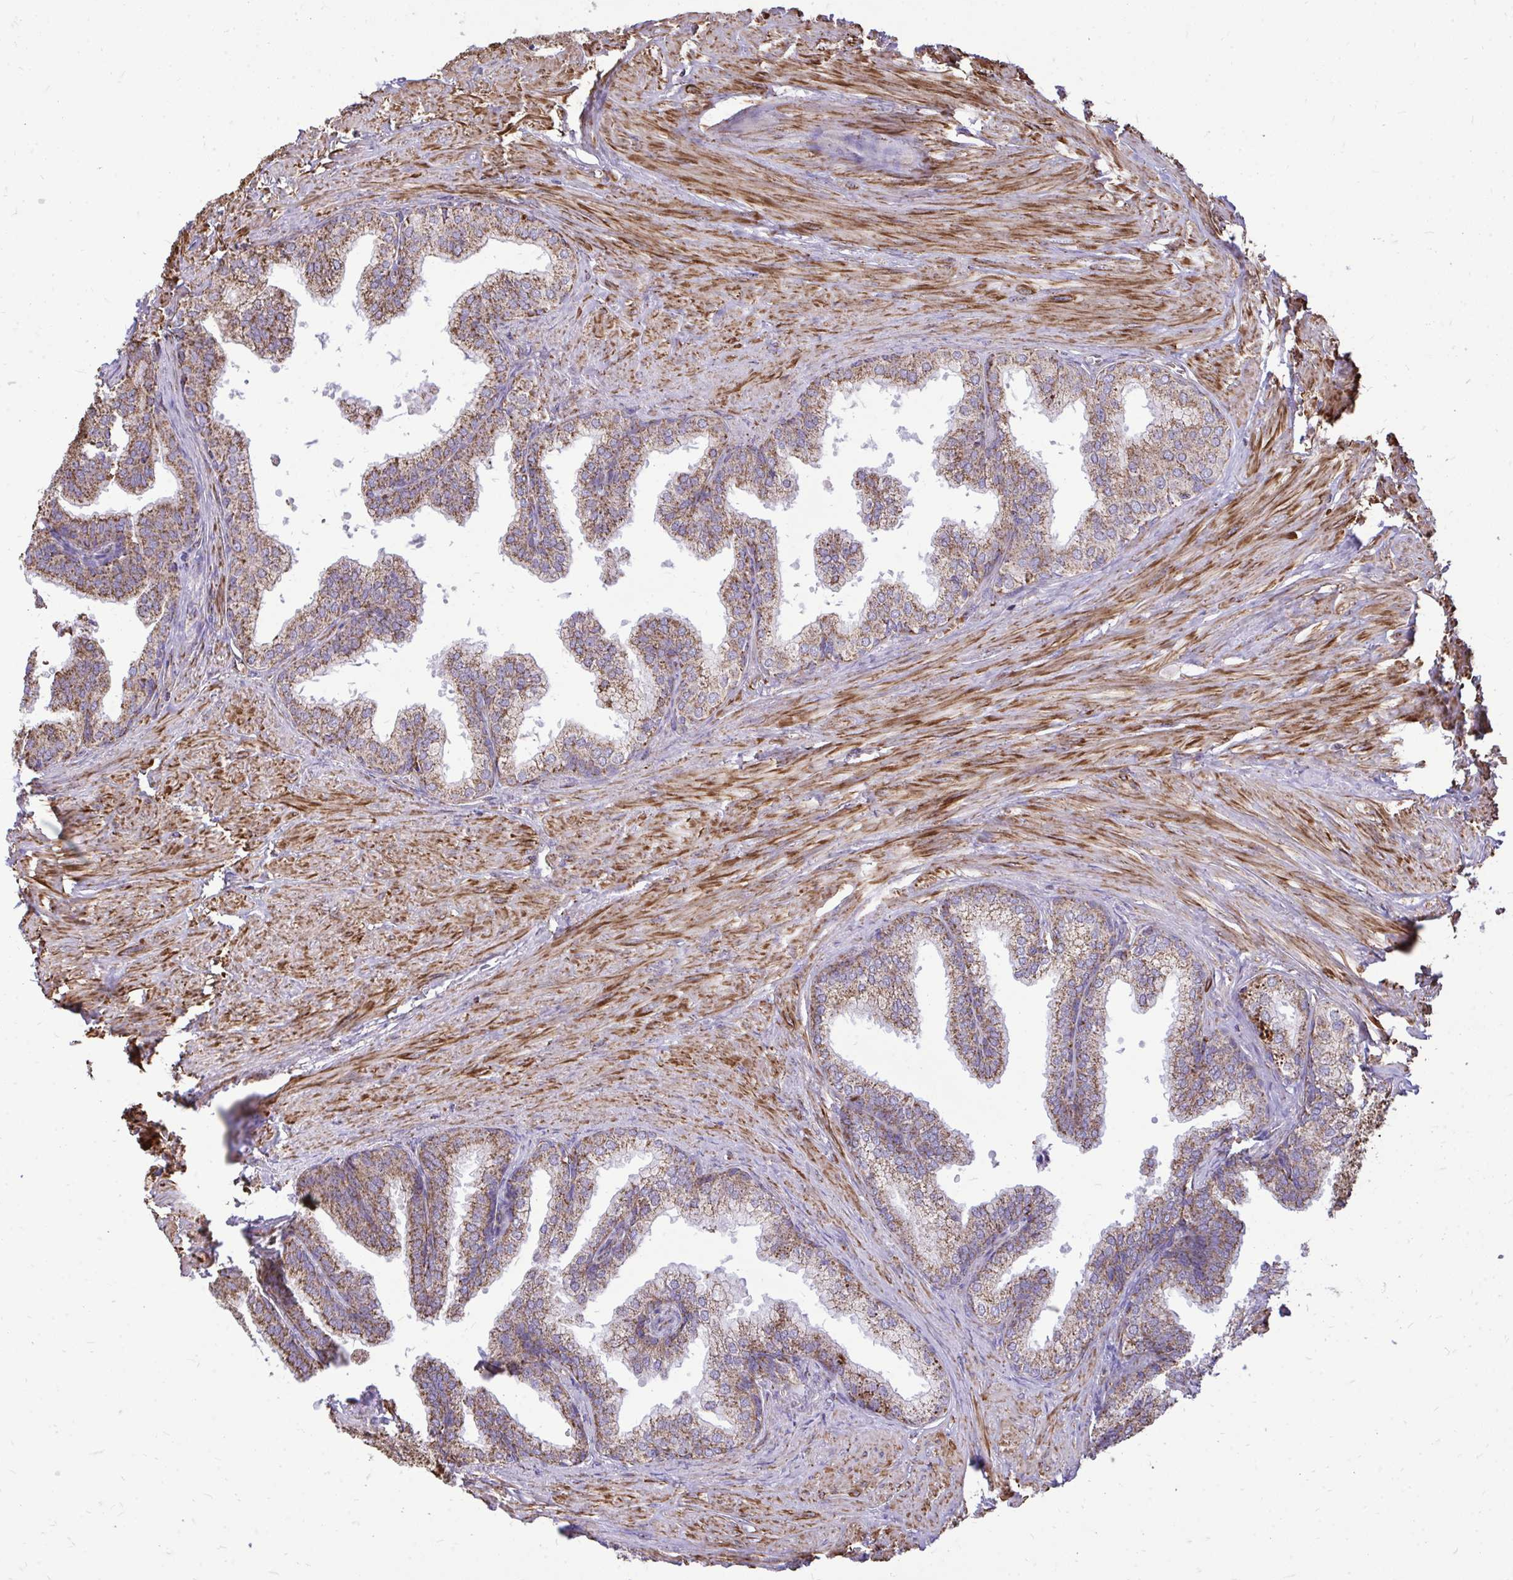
{"staining": {"intensity": "moderate", "quantity": "25%-75%", "location": "cytoplasmic/membranous"}, "tissue": "prostate", "cell_type": "Glandular cells", "image_type": "normal", "snomed": [{"axis": "morphology", "description": "Normal tissue, NOS"}, {"axis": "topography", "description": "Prostate"}, {"axis": "topography", "description": "Peripheral nerve tissue"}], "caption": "A brown stain labels moderate cytoplasmic/membranous positivity of a protein in glandular cells of normal human prostate.", "gene": "UBE2C", "patient": {"sex": "male", "age": 55}}